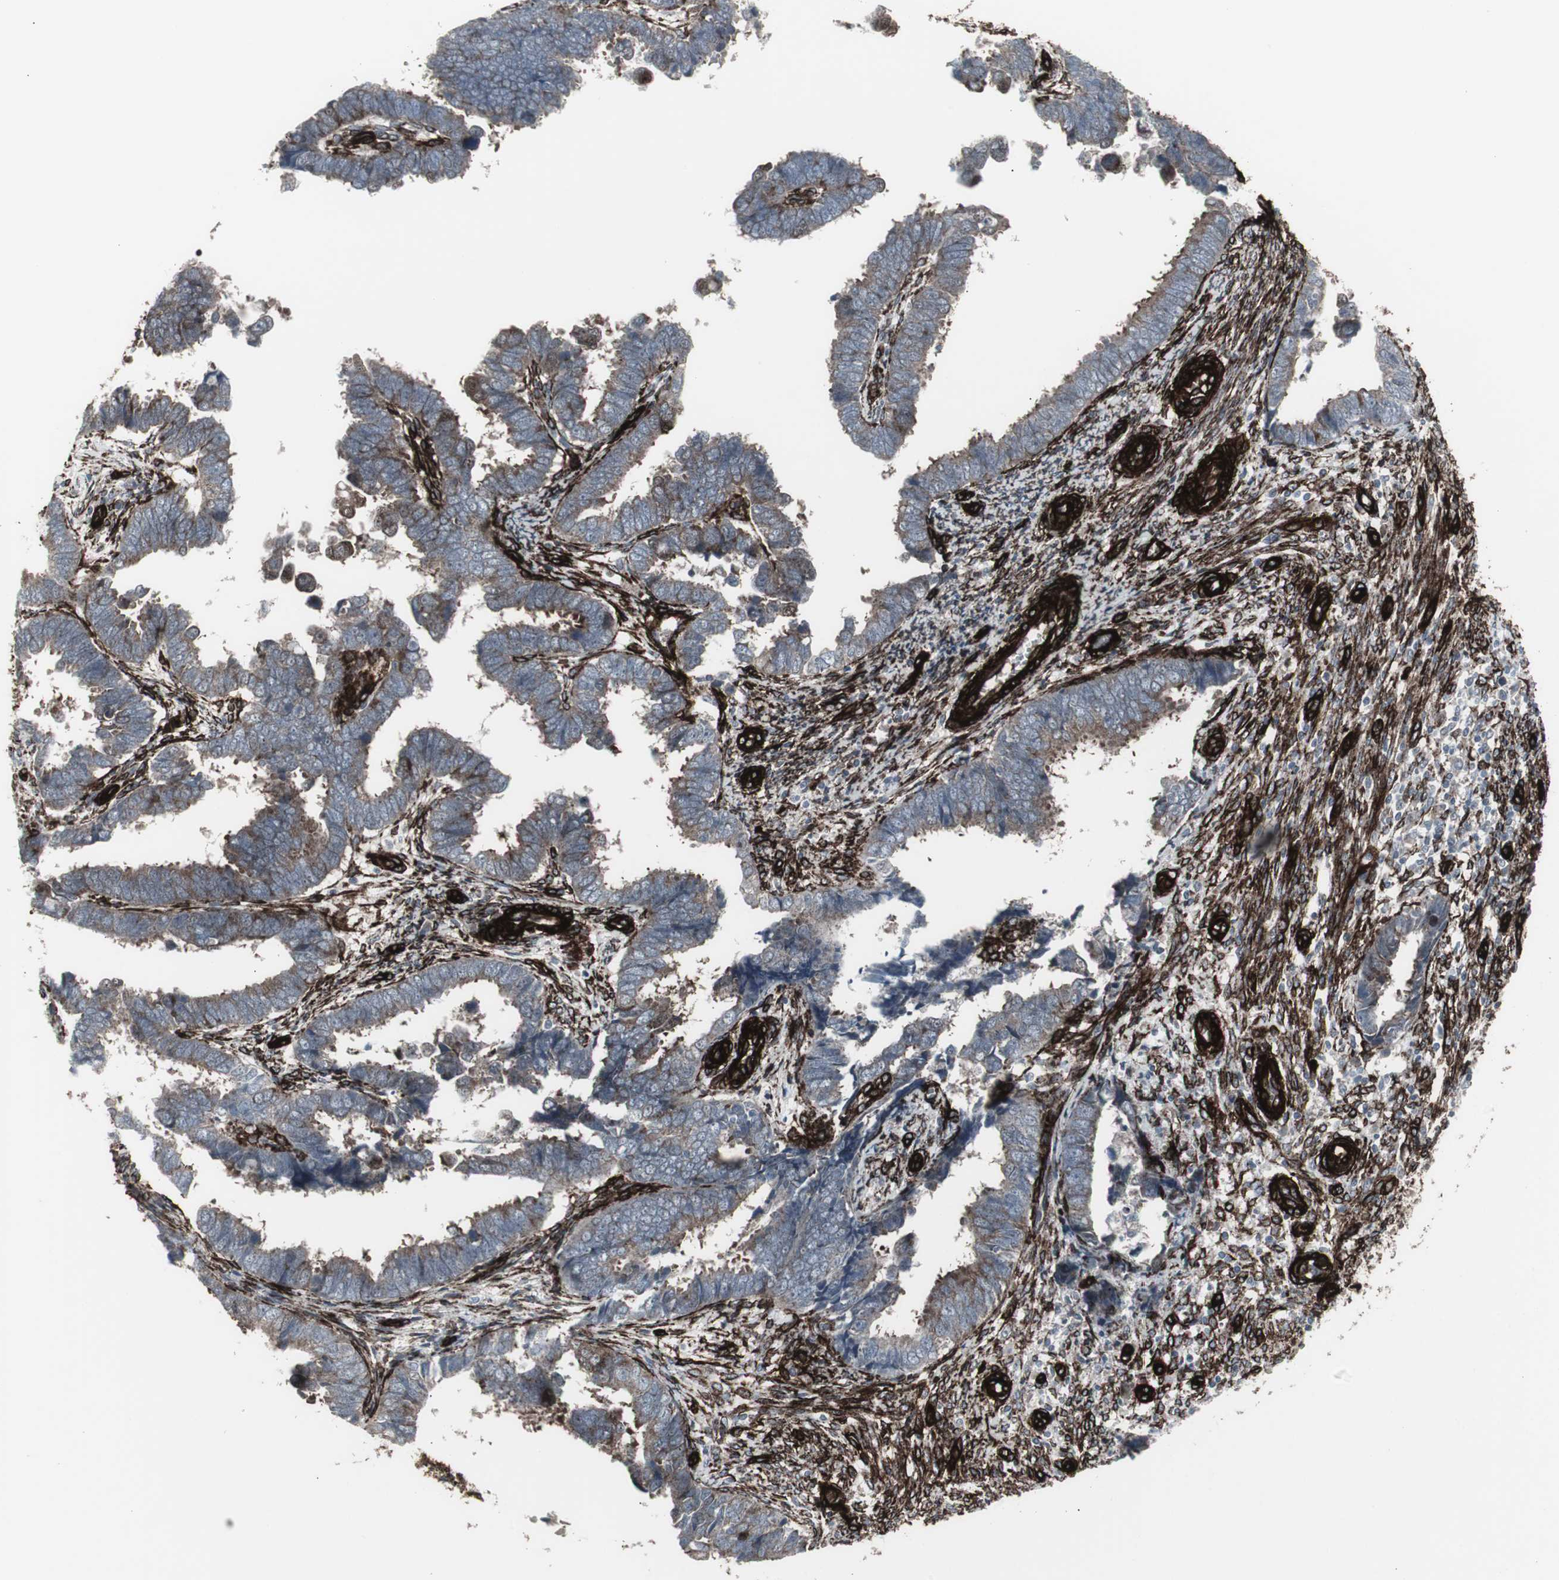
{"staining": {"intensity": "moderate", "quantity": "25%-75%", "location": "cytoplasmic/membranous"}, "tissue": "endometrial cancer", "cell_type": "Tumor cells", "image_type": "cancer", "snomed": [{"axis": "morphology", "description": "Adenocarcinoma, NOS"}, {"axis": "topography", "description": "Endometrium"}], "caption": "Brown immunohistochemical staining in endometrial cancer displays moderate cytoplasmic/membranous expression in about 25%-75% of tumor cells.", "gene": "PDGFA", "patient": {"sex": "female", "age": 75}}